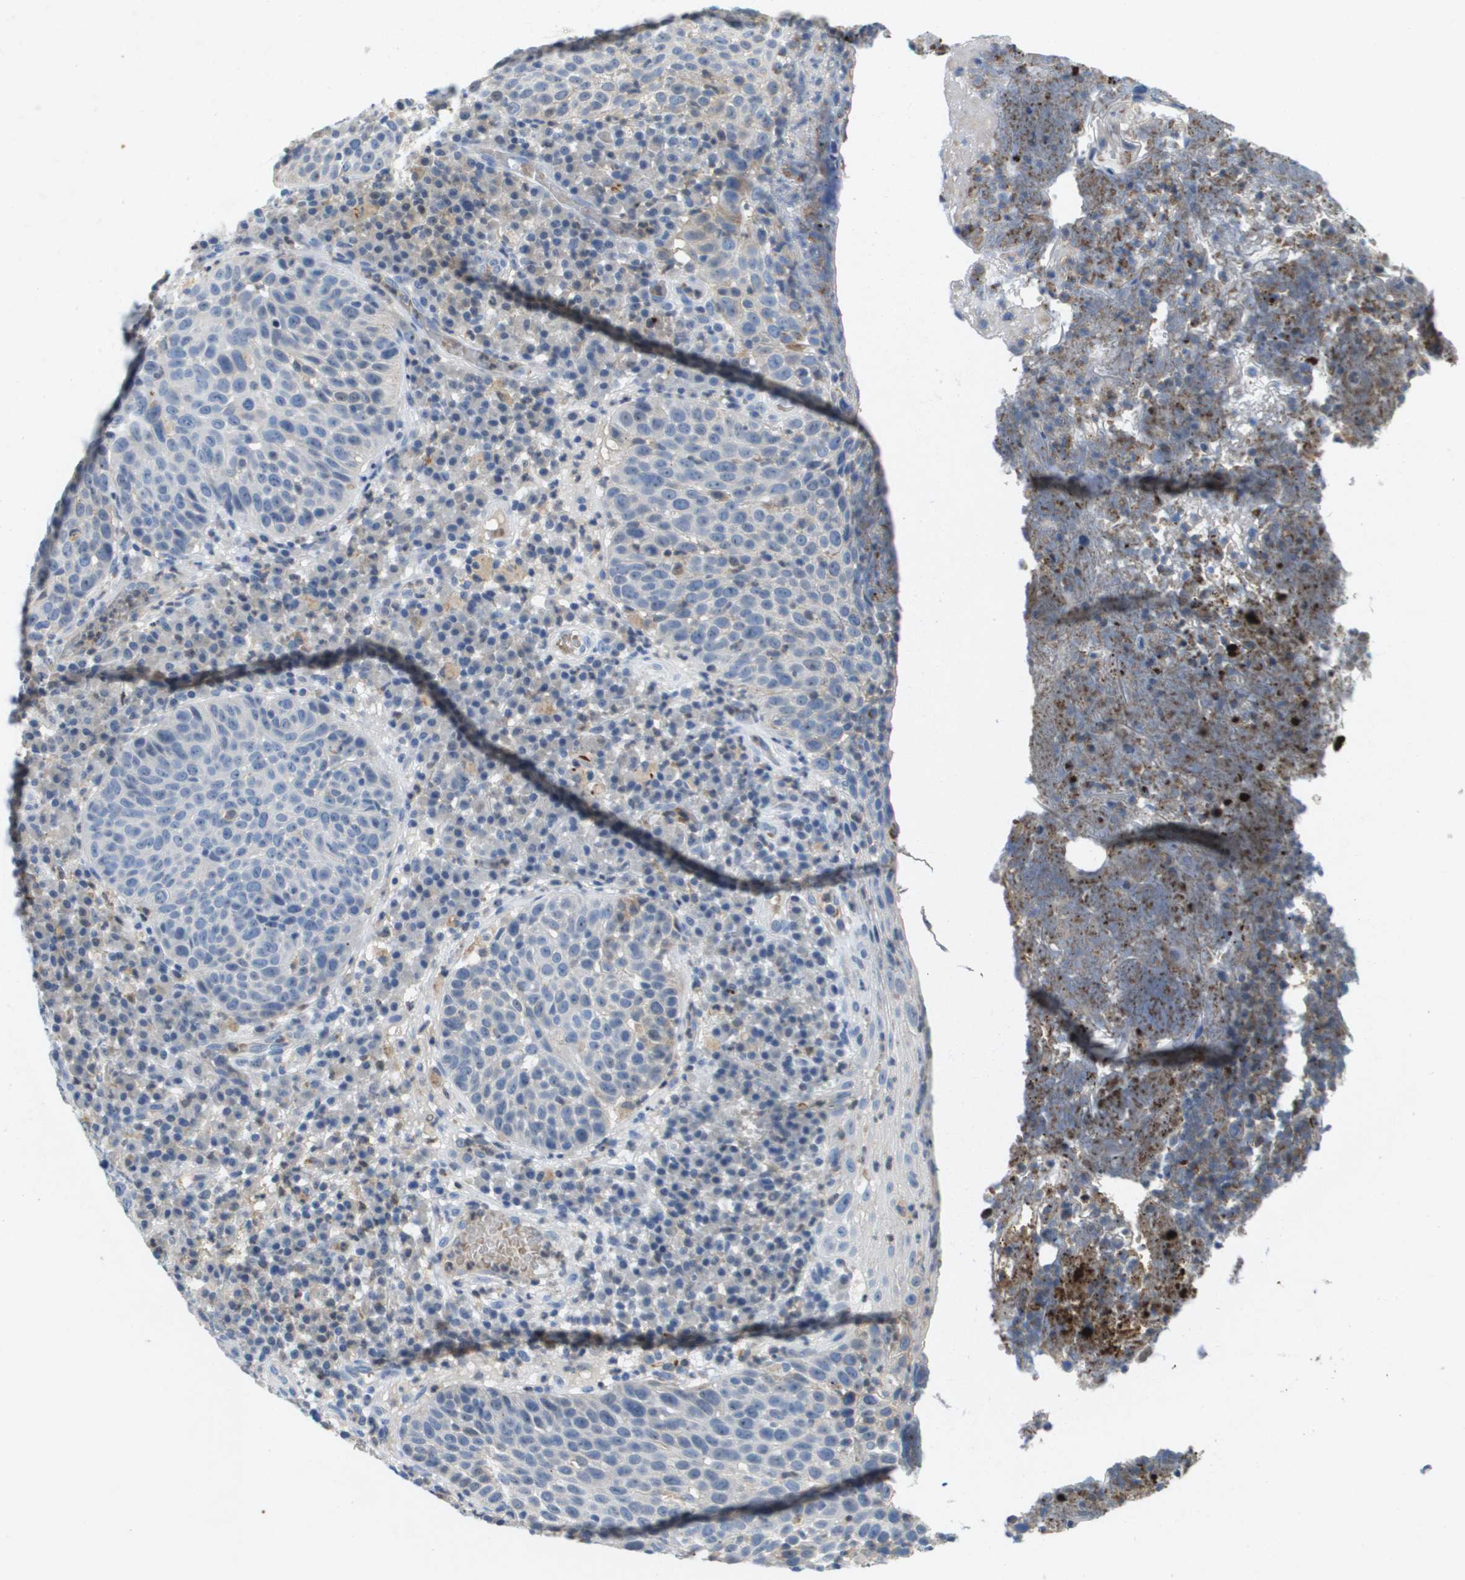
{"staining": {"intensity": "negative", "quantity": "none", "location": "none"}, "tissue": "skin cancer", "cell_type": "Tumor cells", "image_type": "cancer", "snomed": [{"axis": "morphology", "description": "Squamous cell carcinoma in situ, NOS"}, {"axis": "morphology", "description": "Squamous cell carcinoma, NOS"}, {"axis": "topography", "description": "Skin"}], "caption": "Tumor cells are negative for protein expression in human skin squamous cell carcinoma in situ.", "gene": "LIPG", "patient": {"sex": "male", "age": 93}}